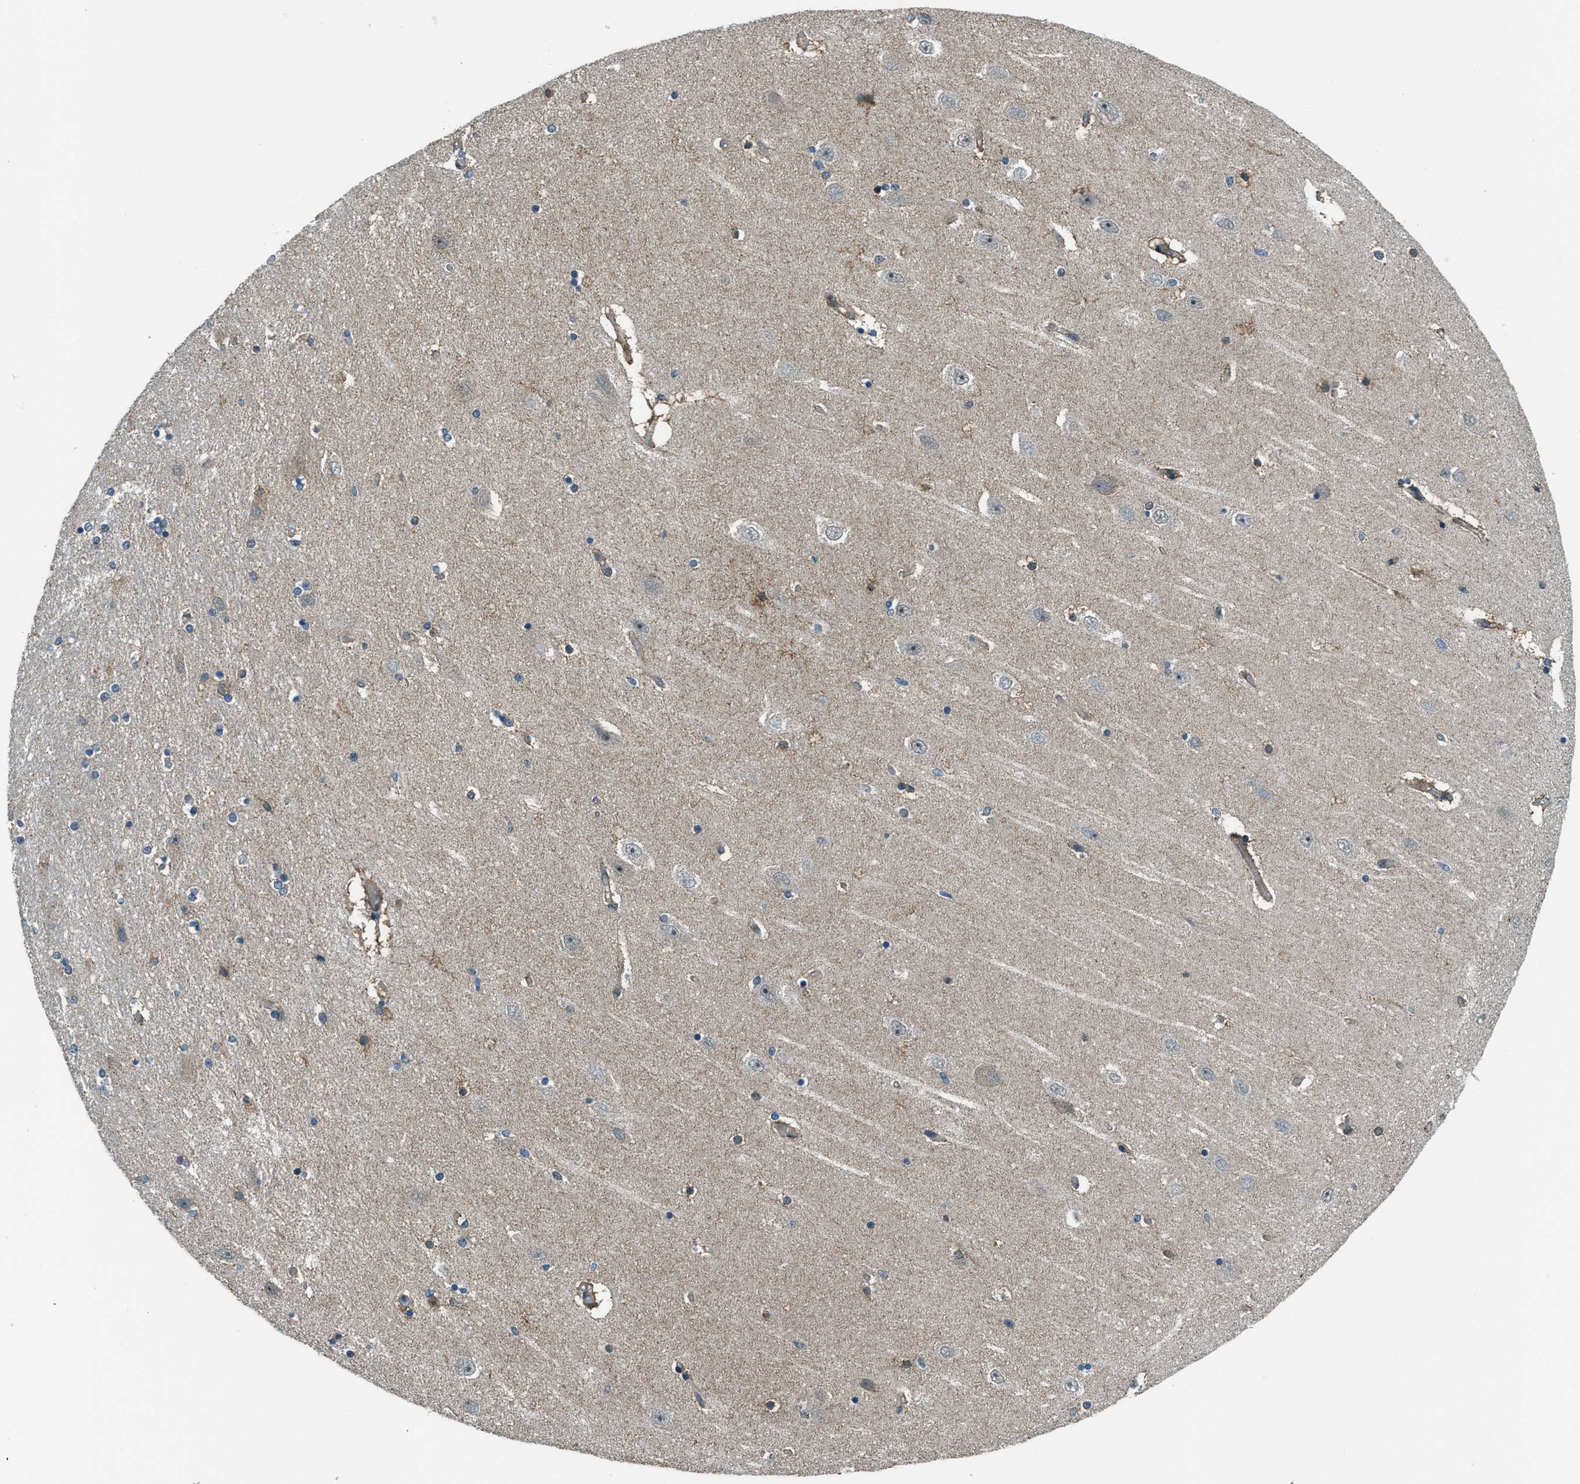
{"staining": {"intensity": "weak", "quantity": "<25%", "location": "cytoplasmic/membranous"}, "tissue": "hippocampus", "cell_type": "Glial cells", "image_type": "normal", "snomed": [{"axis": "morphology", "description": "Normal tissue, NOS"}, {"axis": "topography", "description": "Hippocampus"}], "caption": "Protein analysis of normal hippocampus demonstrates no significant positivity in glial cells. (DAB (3,3'-diaminobenzidine) IHC with hematoxylin counter stain).", "gene": "NPEPL1", "patient": {"sex": "female", "age": 54}}